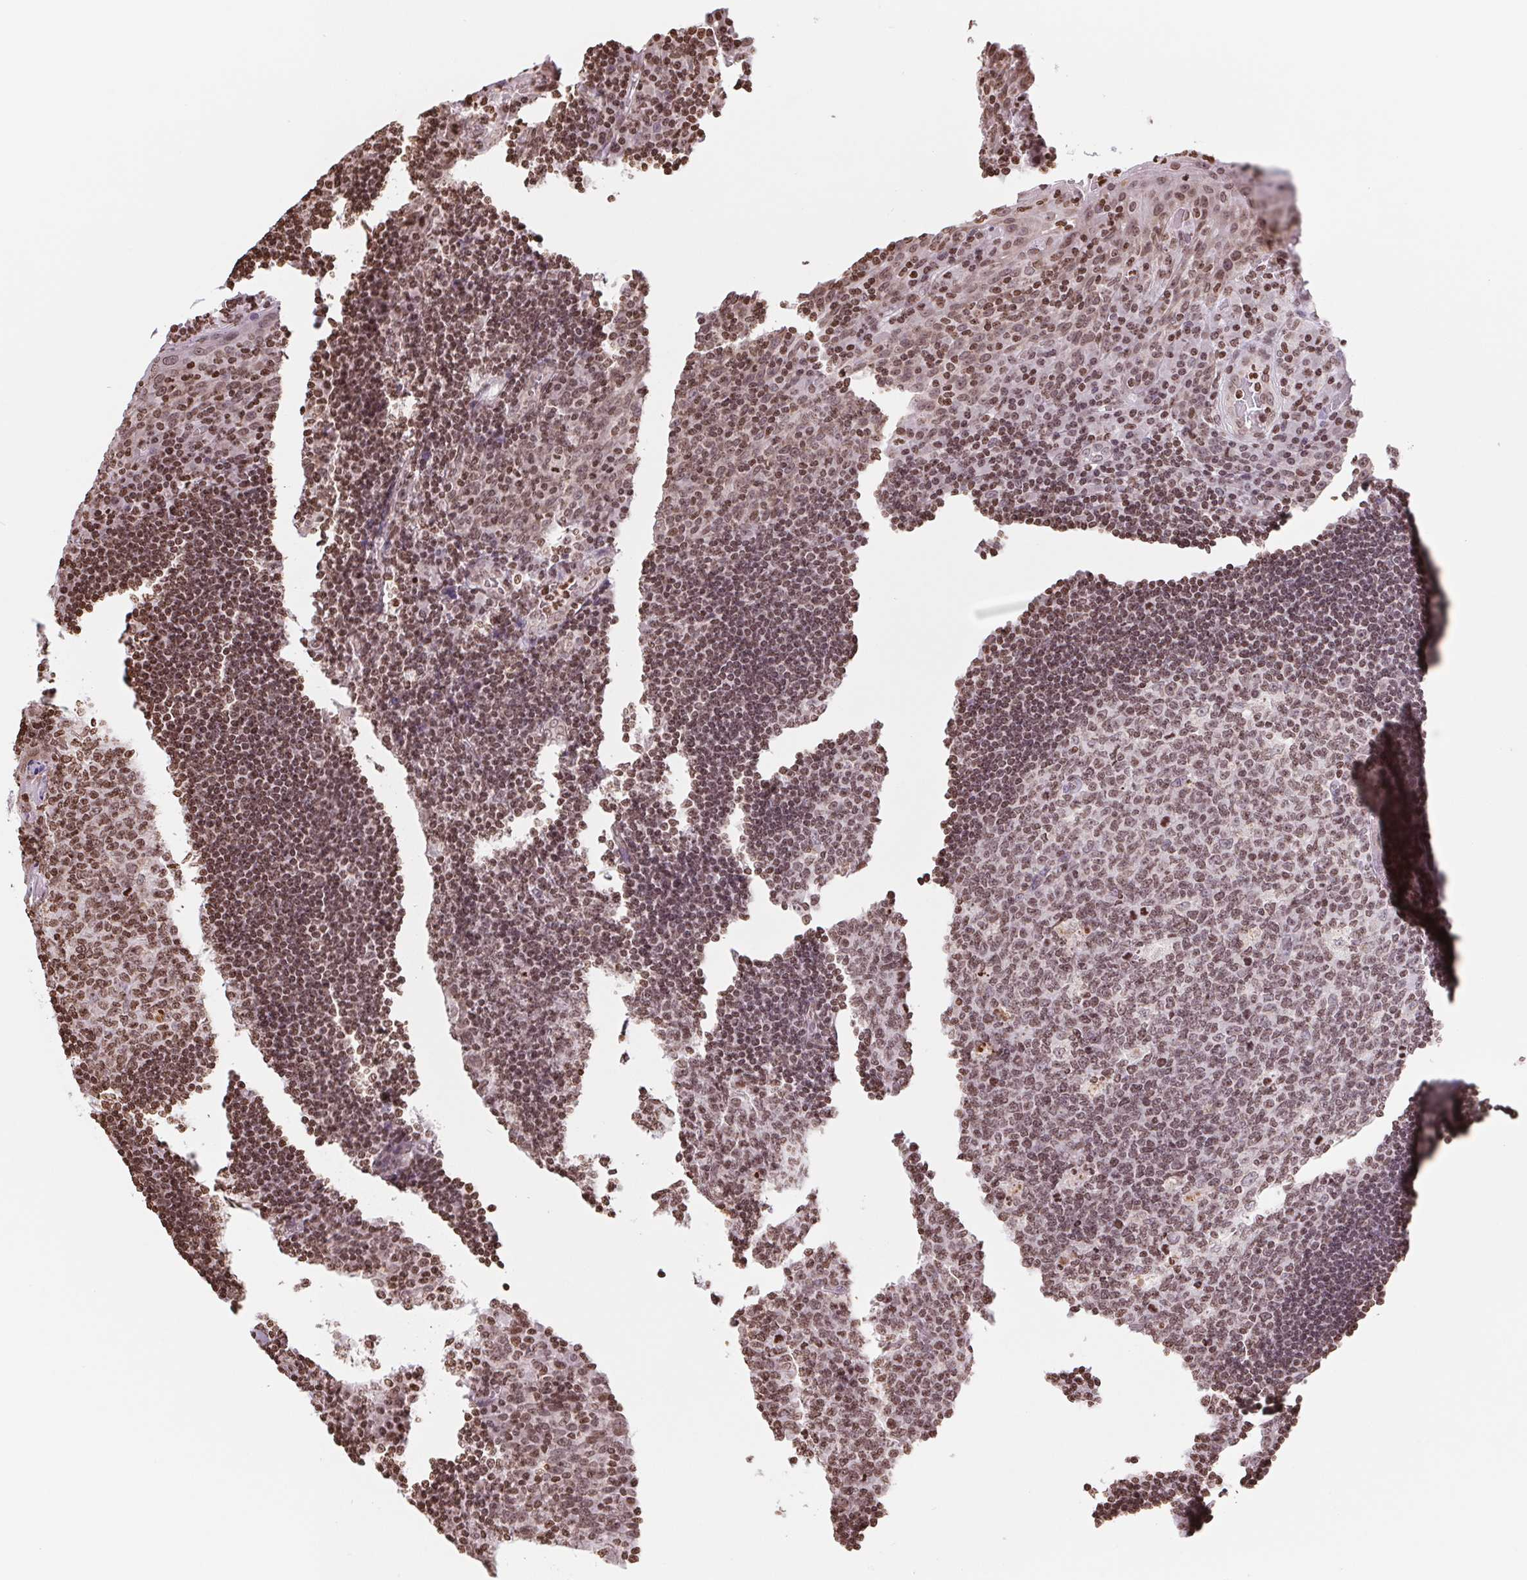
{"staining": {"intensity": "moderate", "quantity": ">75%", "location": "nuclear"}, "tissue": "tonsil", "cell_type": "Germinal center cells", "image_type": "normal", "snomed": [{"axis": "morphology", "description": "Normal tissue, NOS"}, {"axis": "topography", "description": "Tonsil"}], "caption": "This histopathology image shows immunohistochemistry staining of benign human tonsil, with medium moderate nuclear expression in approximately >75% of germinal center cells.", "gene": "SMIM12", "patient": {"sex": "male", "age": 17}}